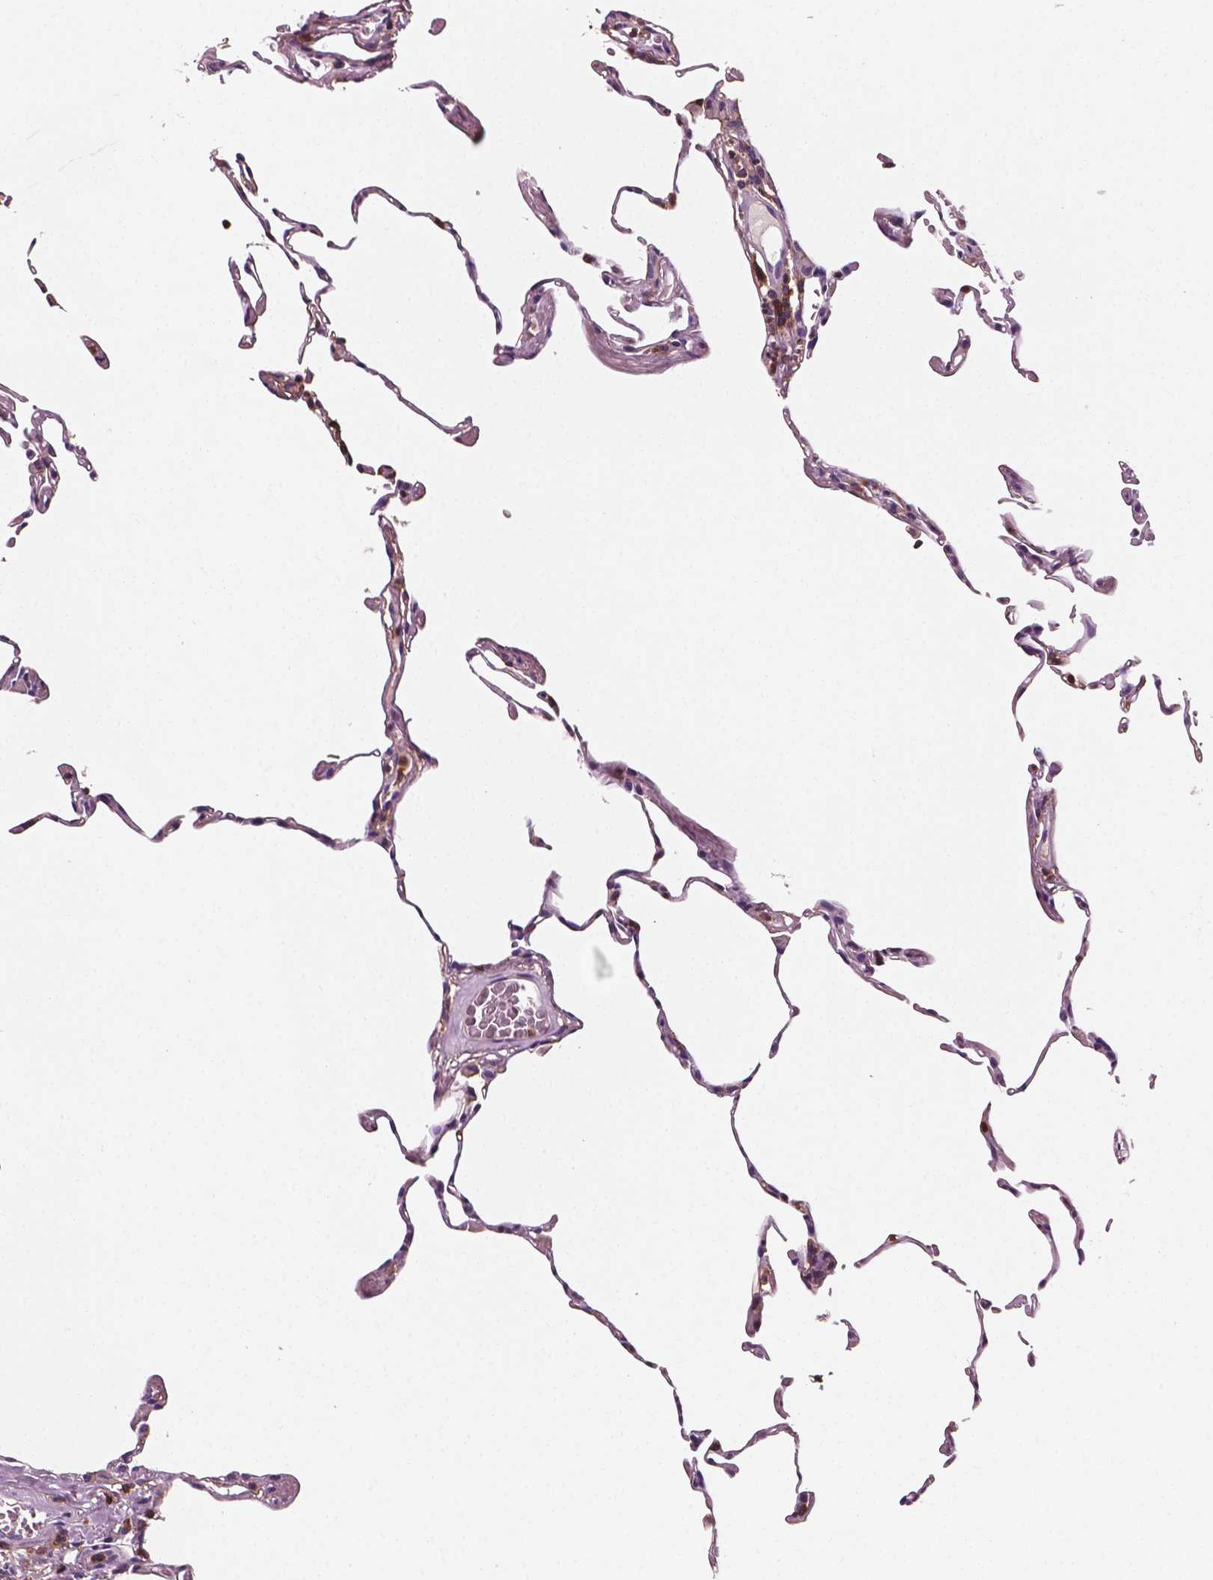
{"staining": {"intensity": "negative", "quantity": "none", "location": "none"}, "tissue": "lung", "cell_type": "Alveolar cells", "image_type": "normal", "snomed": [{"axis": "morphology", "description": "Normal tissue, NOS"}, {"axis": "topography", "description": "Lung"}], "caption": "Immunohistochemistry (IHC) histopathology image of normal lung stained for a protein (brown), which reveals no staining in alveolar cells.", "gene": "PTPRC", "patient": {"sex": "female", "age": 57}}